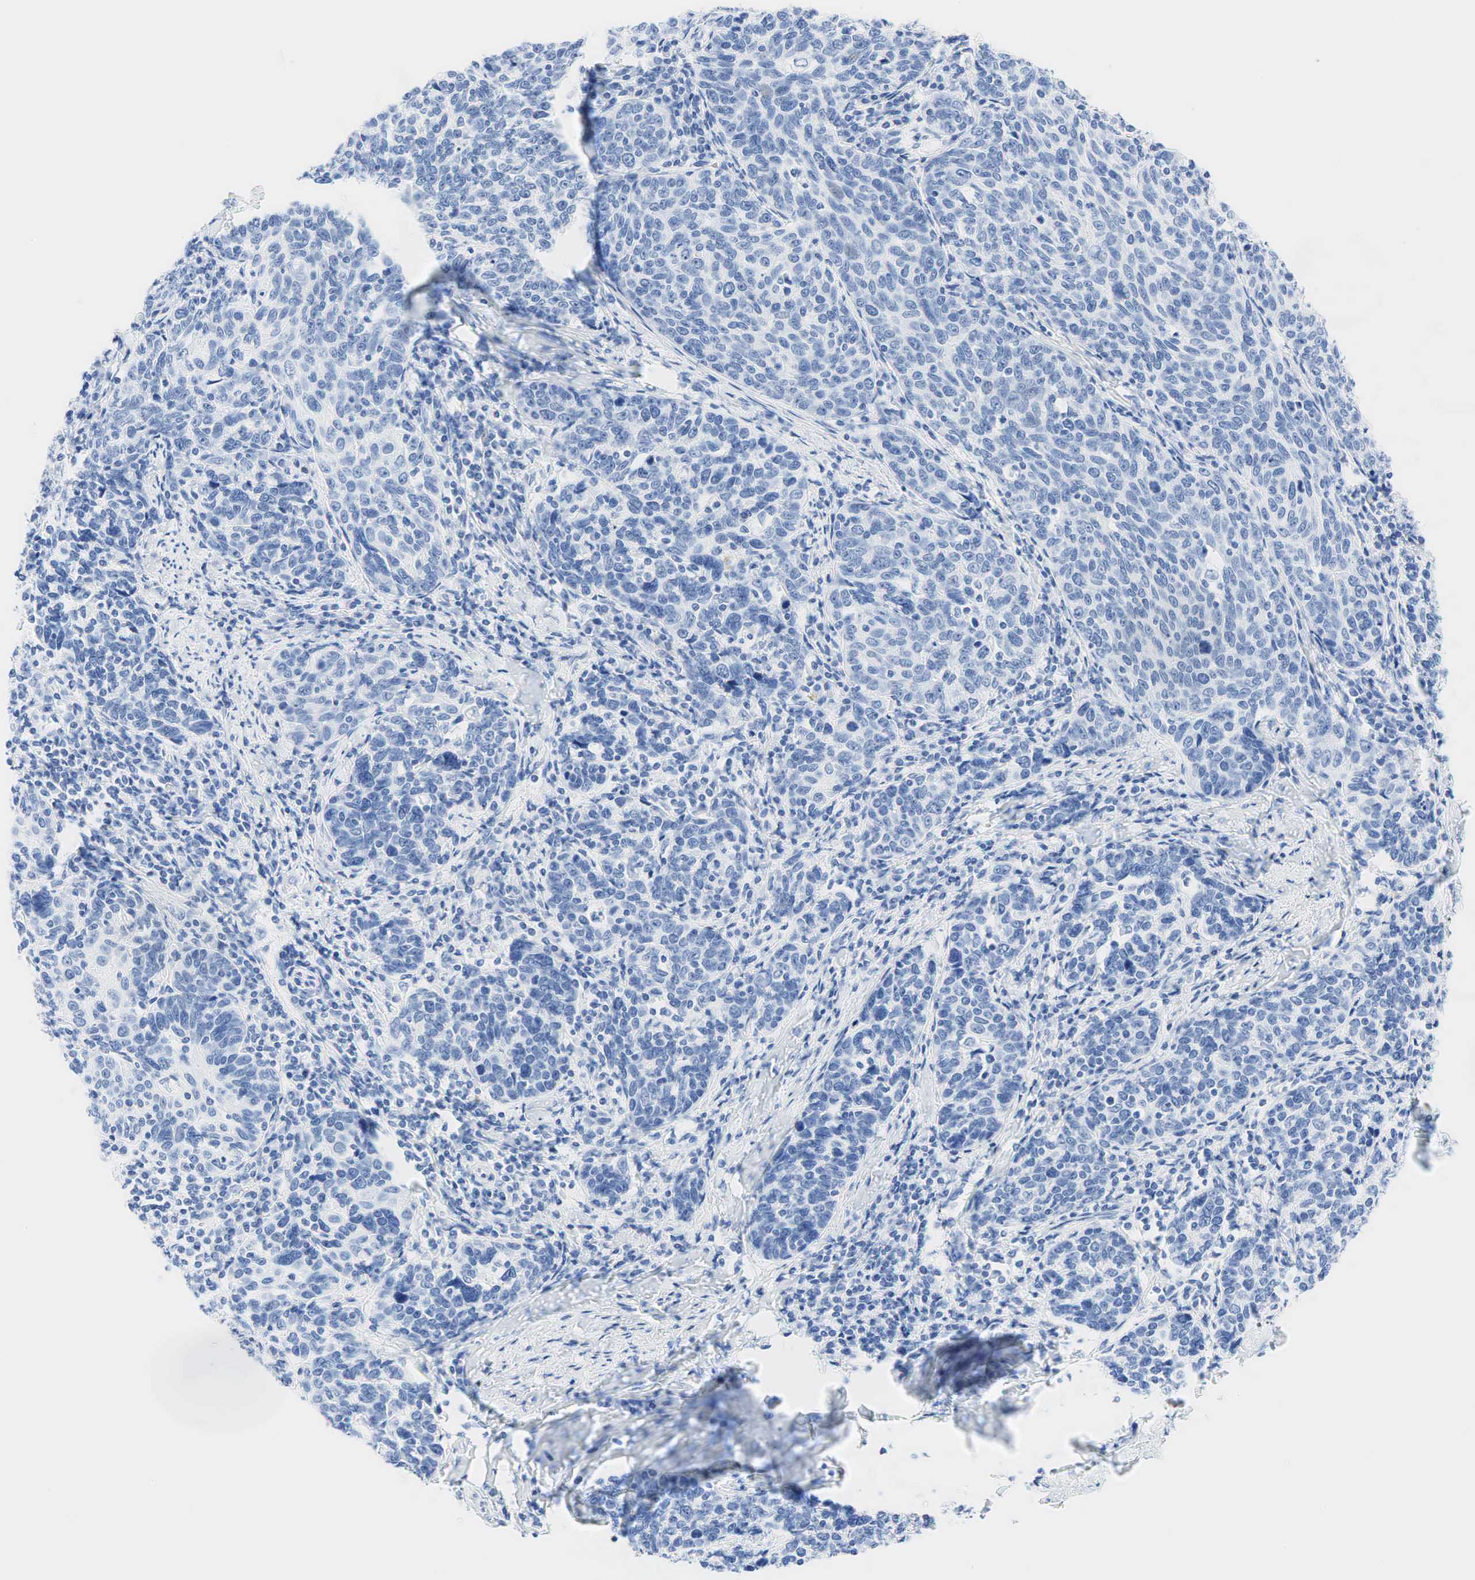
{"staining": {"intensity": "negative", "quantity": "none", "location": "none"}, "tissue": "cervical cancer", "cell_type": "Tumor cells", "image_type": "cancer", "snomed": [{"axis": "morphology", "description": "Squamous cell carcinoma, NOS"}, {"axis": "topography", "description": "Cervix"}], "caption": "Photomicrograph shows no significant protein positivity in tumor cells of cervical cancer (squamous cell carcinoma).", "gene": "INHA", "patient": {"sex": "female", "age": 41}}